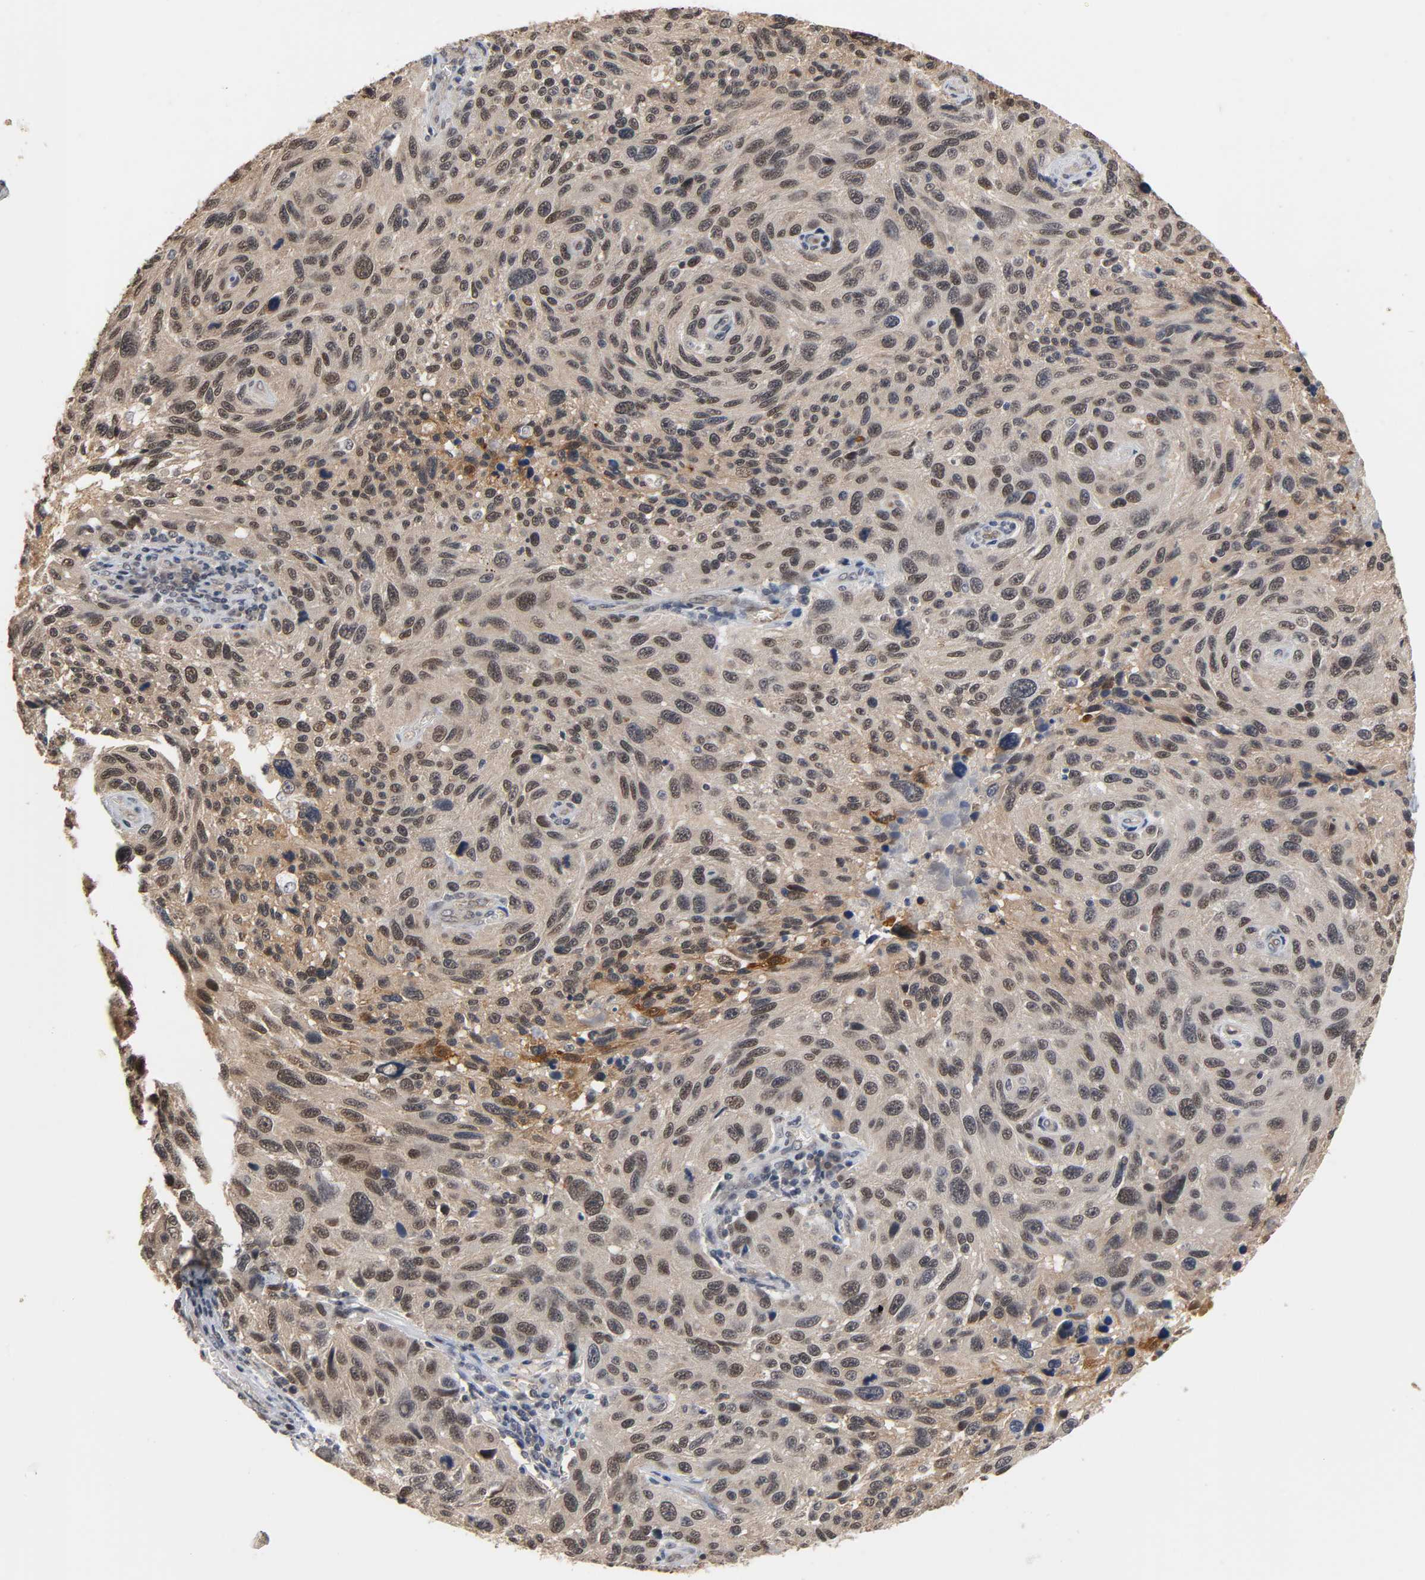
{"staining": {"intensity": "moderate", "quantity": ">75%", "location": "cytoplasmic/membranous,nuclear"}, "tissue": "melanoma", "cell_type": "Tumor cells", "image_type": "cancer", "snomed": [{"axis": "morphology", "description": "Malignant melanoma, NOS"}, {"axis": "topography", "description": "Skin"}], "caption": "This image reveals IHC staining of human malignant melanoma, with medium moderate cytoplasmic/membranous and nuclear expression in about >75% of tumor cells.", "gene": "HTR1E", "patient": {"sex": "male", "age": 53}}